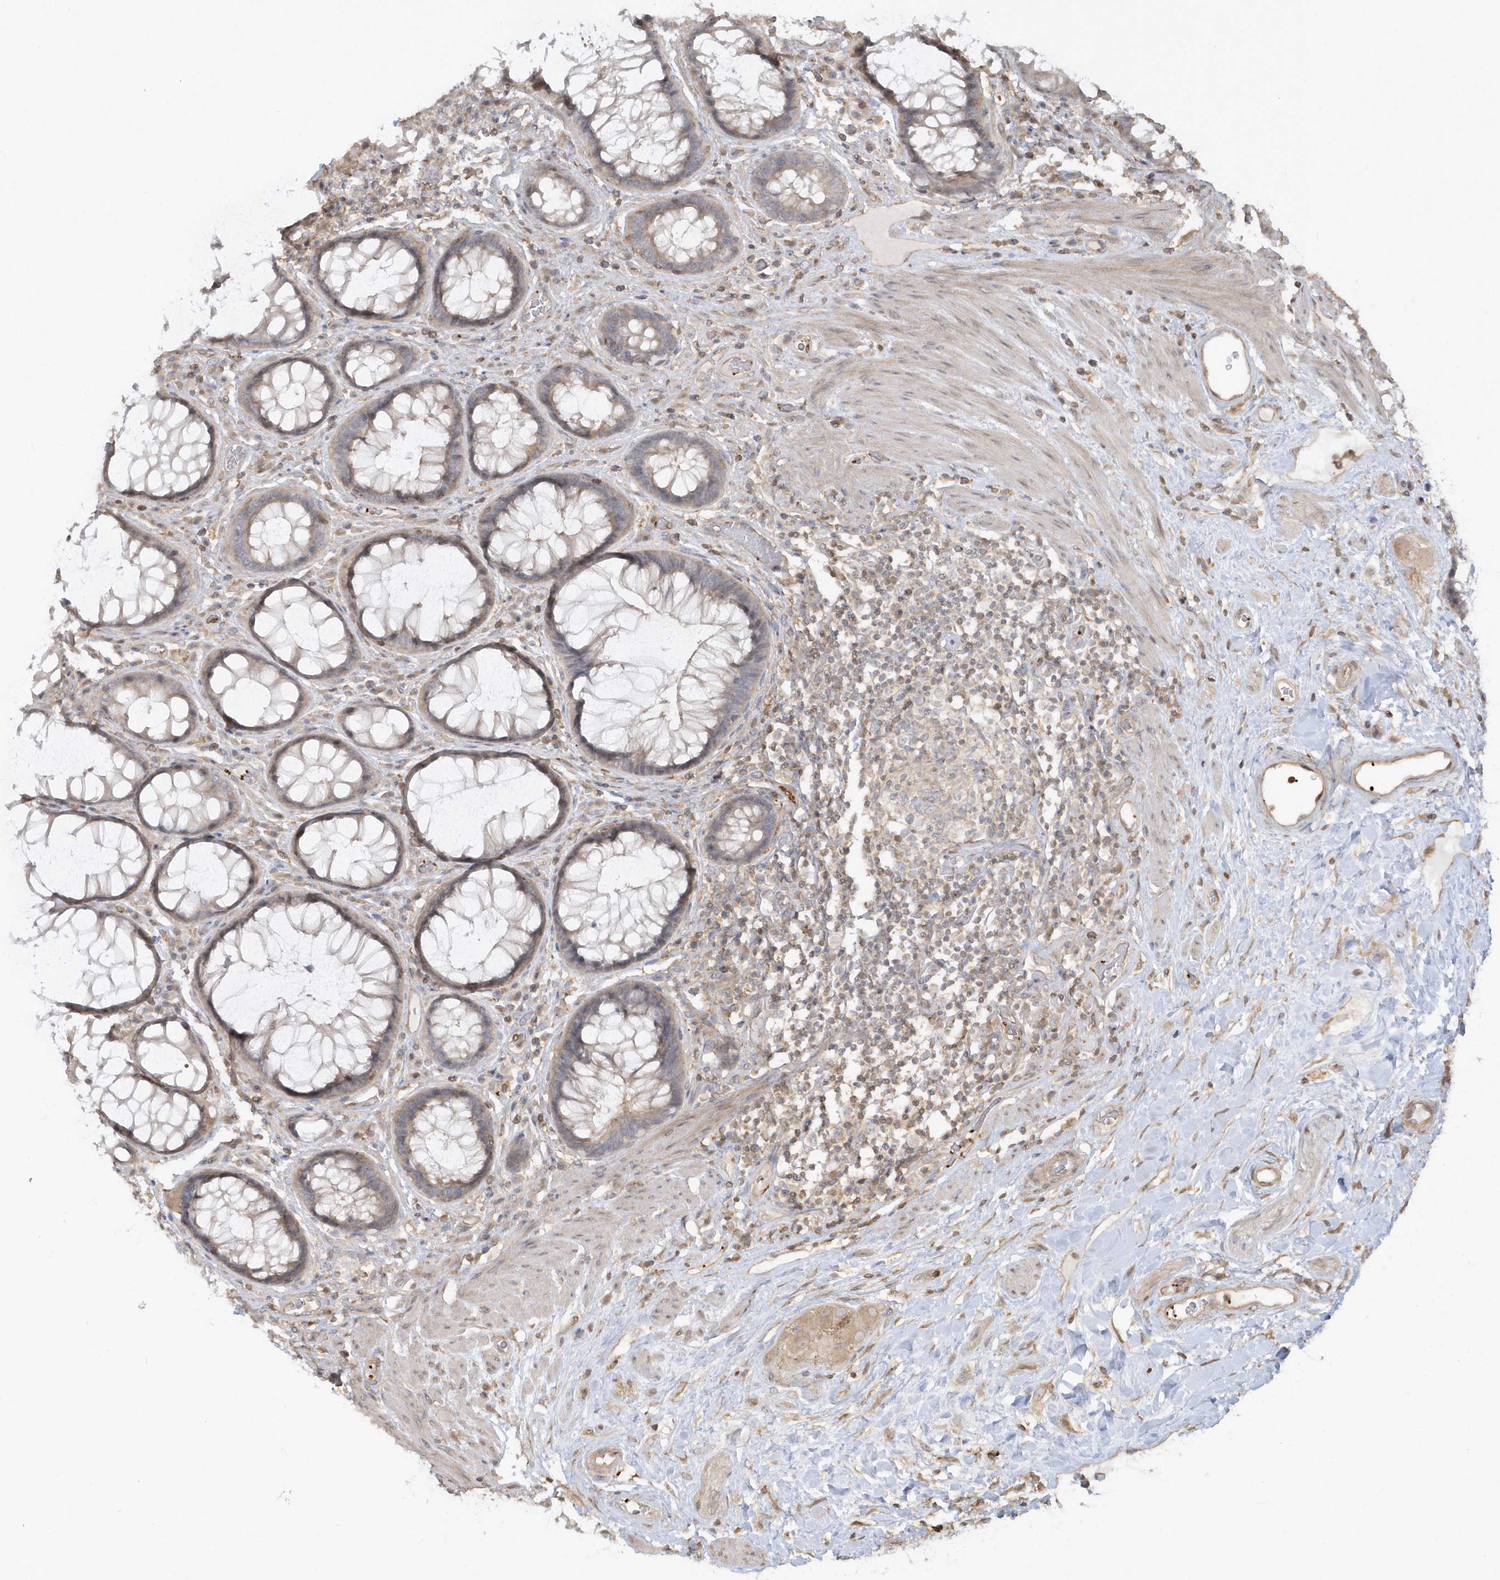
{"staining": {"intensity": "weak", "quantity": "25%-75%", "location": "cytoplasmic/membranous"}, "tissue": "rectum", "cell_type": "Glandular cells", "image_type": "normal", "snomed": [{"axis": "morphology", "description": "Normal tissue, NOS"}, {"axis": "topography", "description": "Rectum"}], "caption": "Weak cytoplasmic/membranous staining is appreciated in about 25%-75% of glandular cells in unremarkable rectum. The protein of interest is stained brown, and the nuclei are stained in blue (DAB IHC with brightfield microscopy, high magnification).", "gene": "BSN", "patient": {"sex": "male", "age": 64}}